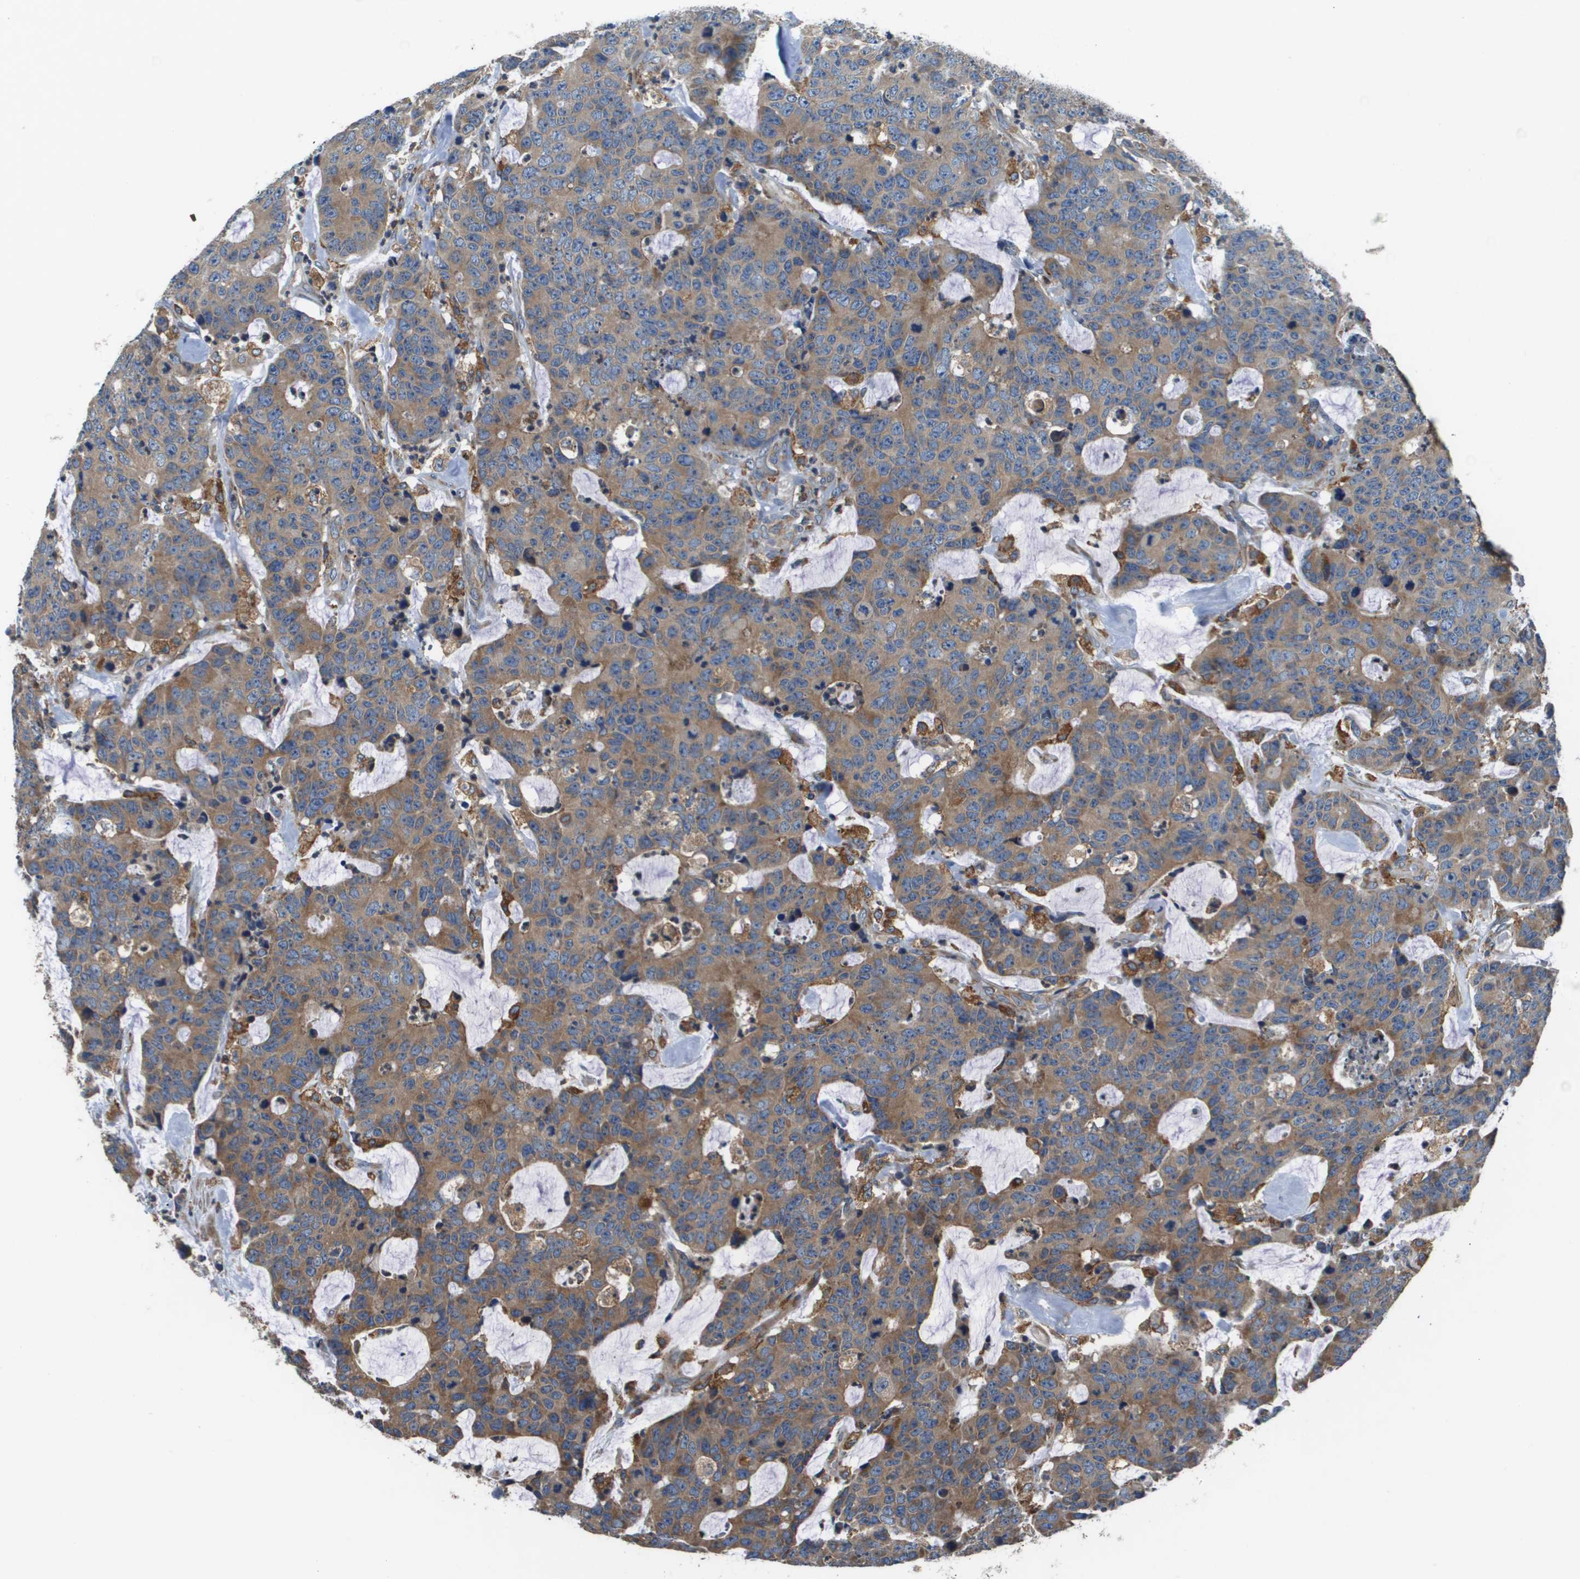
{"staining": {"intensity": "moderate", "quantity": ">75%", "location": "cytoplasmic/membranous"}, "tissue": "colorectal cancer", "cell_type": "Tumor cells", "image_type": "cancer", "snomed": [{"axis": "morphology", "description": "Adenocarcinoma, NOS"}, {"axis": "topography", "description": "Colon"}], "caption": "Colorectal adenocarcinoma stained for a protein shows moderate cytoplasmic/membranous positivity in tumor cells.", "gene": "CNPY3", "patient": {"sex": "female", "age": 86}}